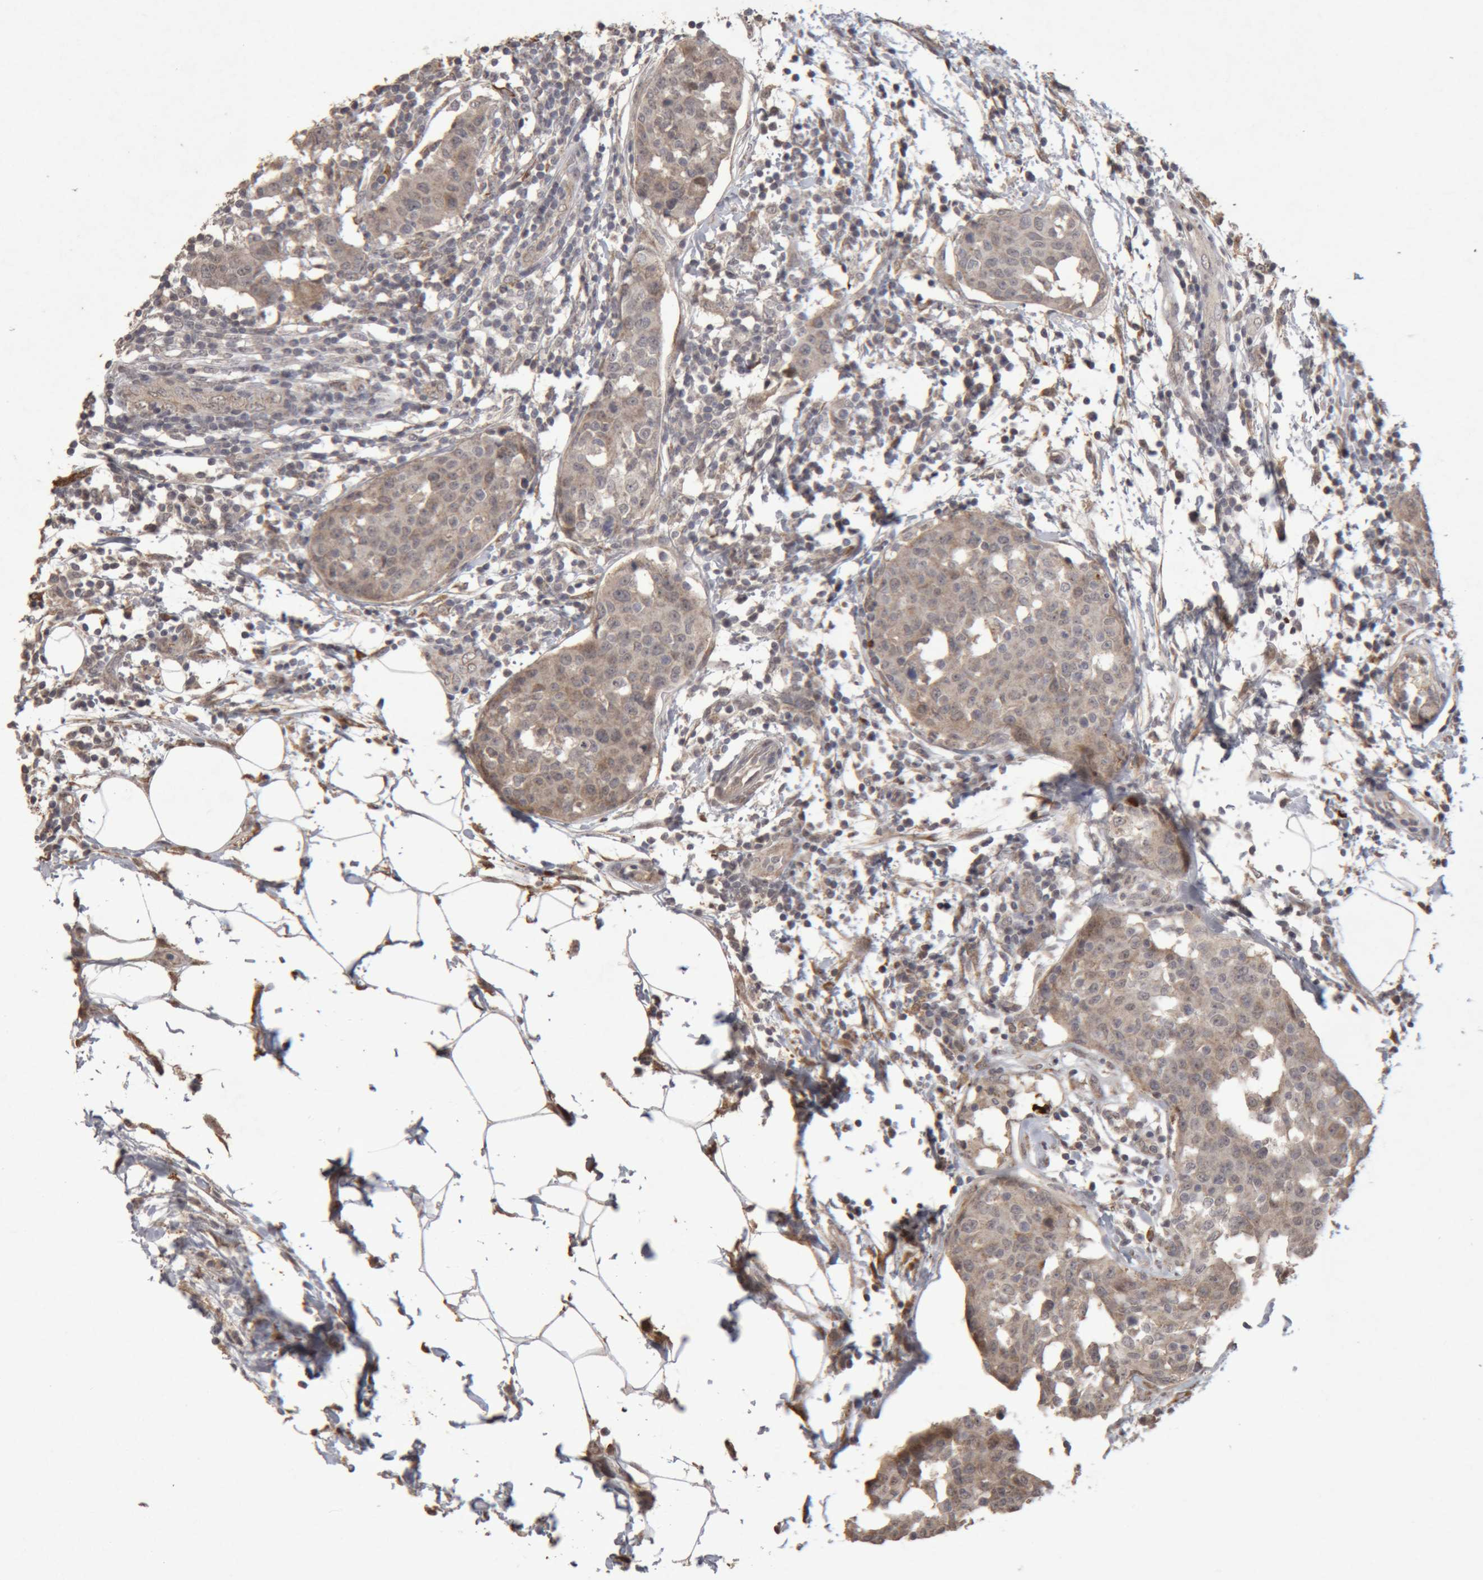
{"staining": {"intensity": "weak", "quantity": "<25%", "location": "cytoplasmic/membranous"}, "tissue": "breast cancer", "cell_type": "Tumor cells", "image_type": "cancer", "snomed": [{"axis": "morphology", "description": "Normal tissue, NOS"}, {"axis": "morphology", "description": "Duct carcinoma"}, {"axis": "topography", "description": "Breast"}], "caption": "DAB (3,3'-diaminobenzidine) immunohistochemical staining of breast intraductal carcinoma demonstrates no significant staining in tumor cells.", "gene": "MEP1A", "patient": {"sex": "female", "age": 37}}